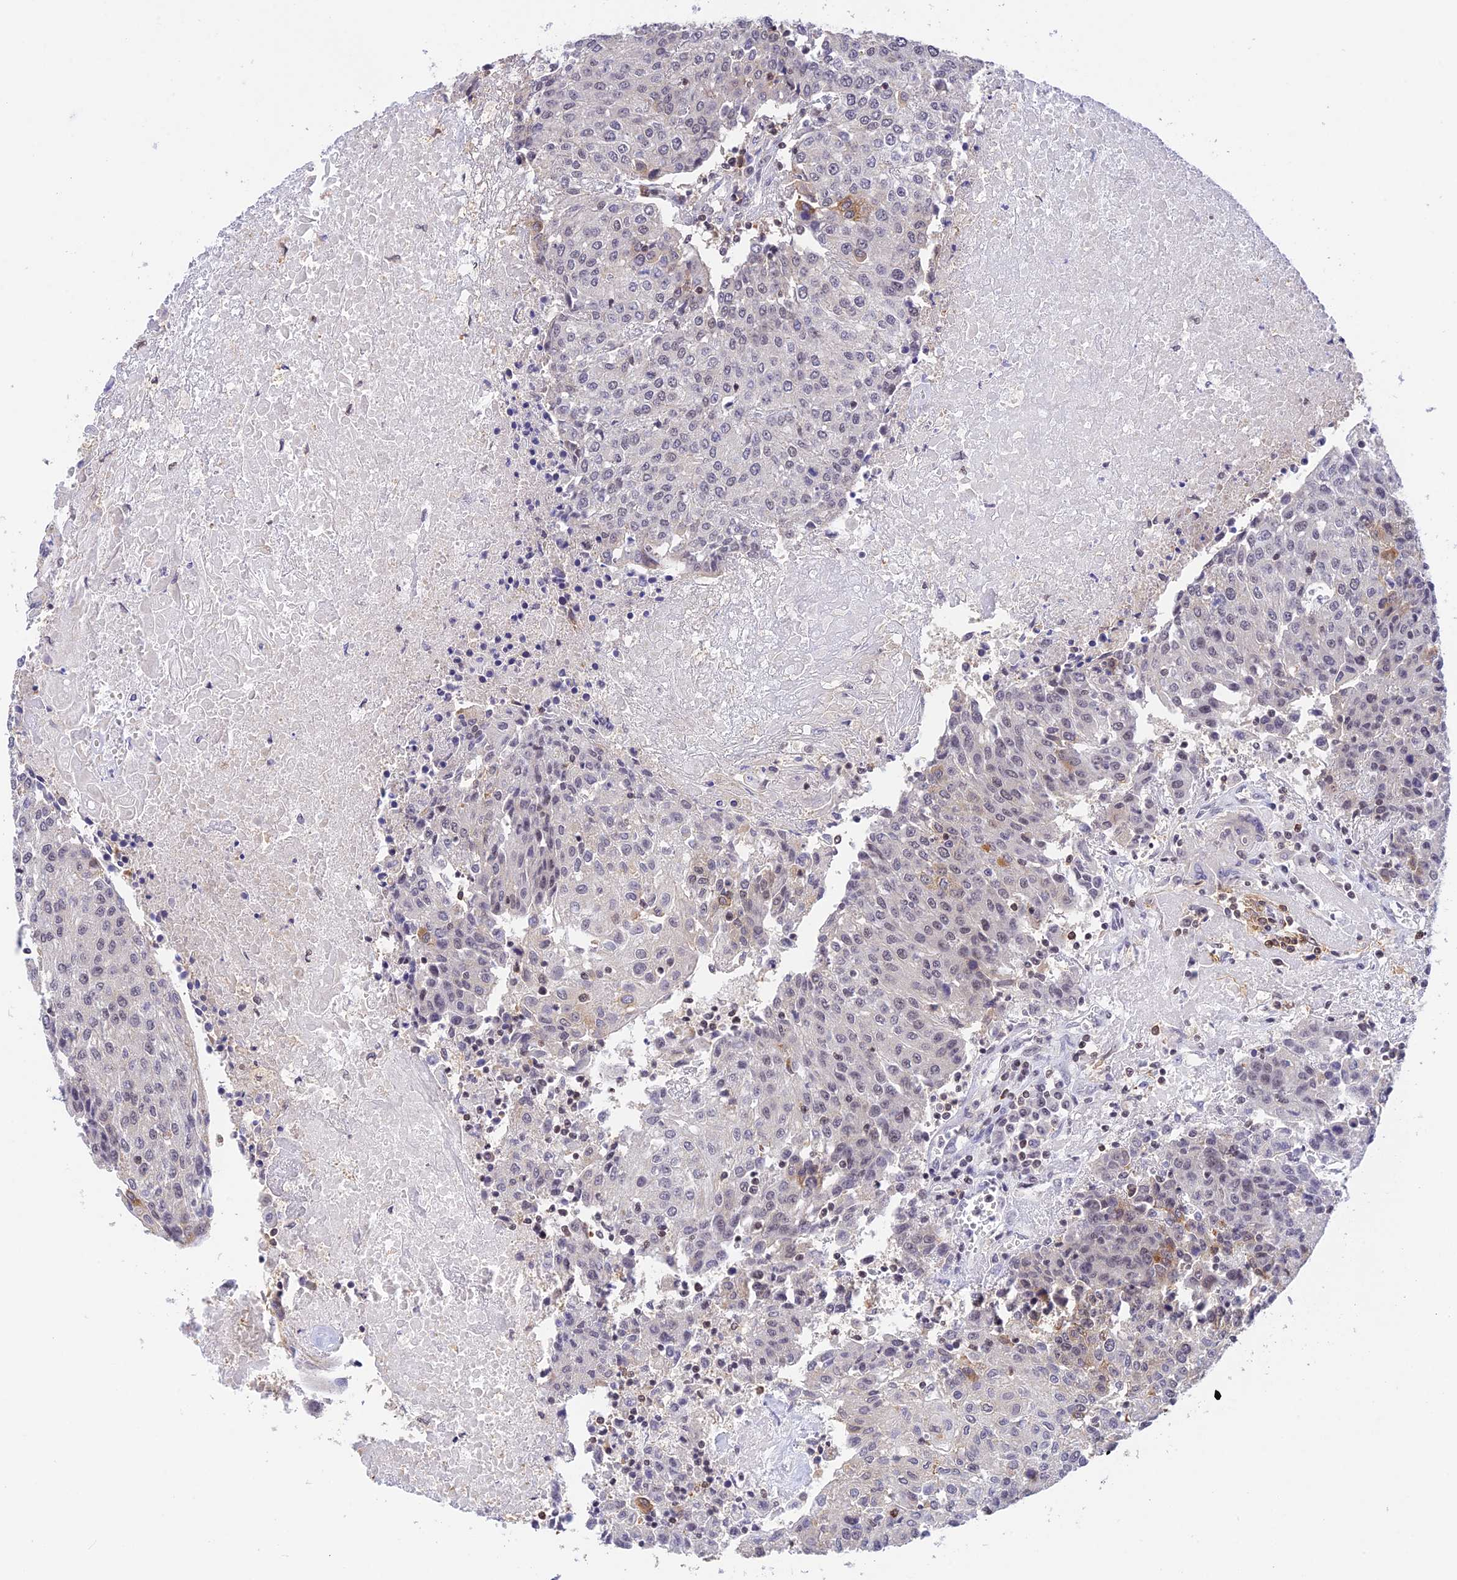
{"staining": {"intensity": "negative", "quantity": "none", "location": "none"}, "tissue": "urothelial cancer", "cell_type": "Tumor cells", "image_type": "cancer", "snomed": [{"axis": "morphology", "description": "Urothelial carcinoma, High grade"}, {"axis": "topography", "description": "Urinary bladder"}], "caption": "Human urothelial cancer stained for a protein using IHC shows no staining in tumor cells.", "gene": "THAP11", "patient": {"sex": "female", "age": 85}}